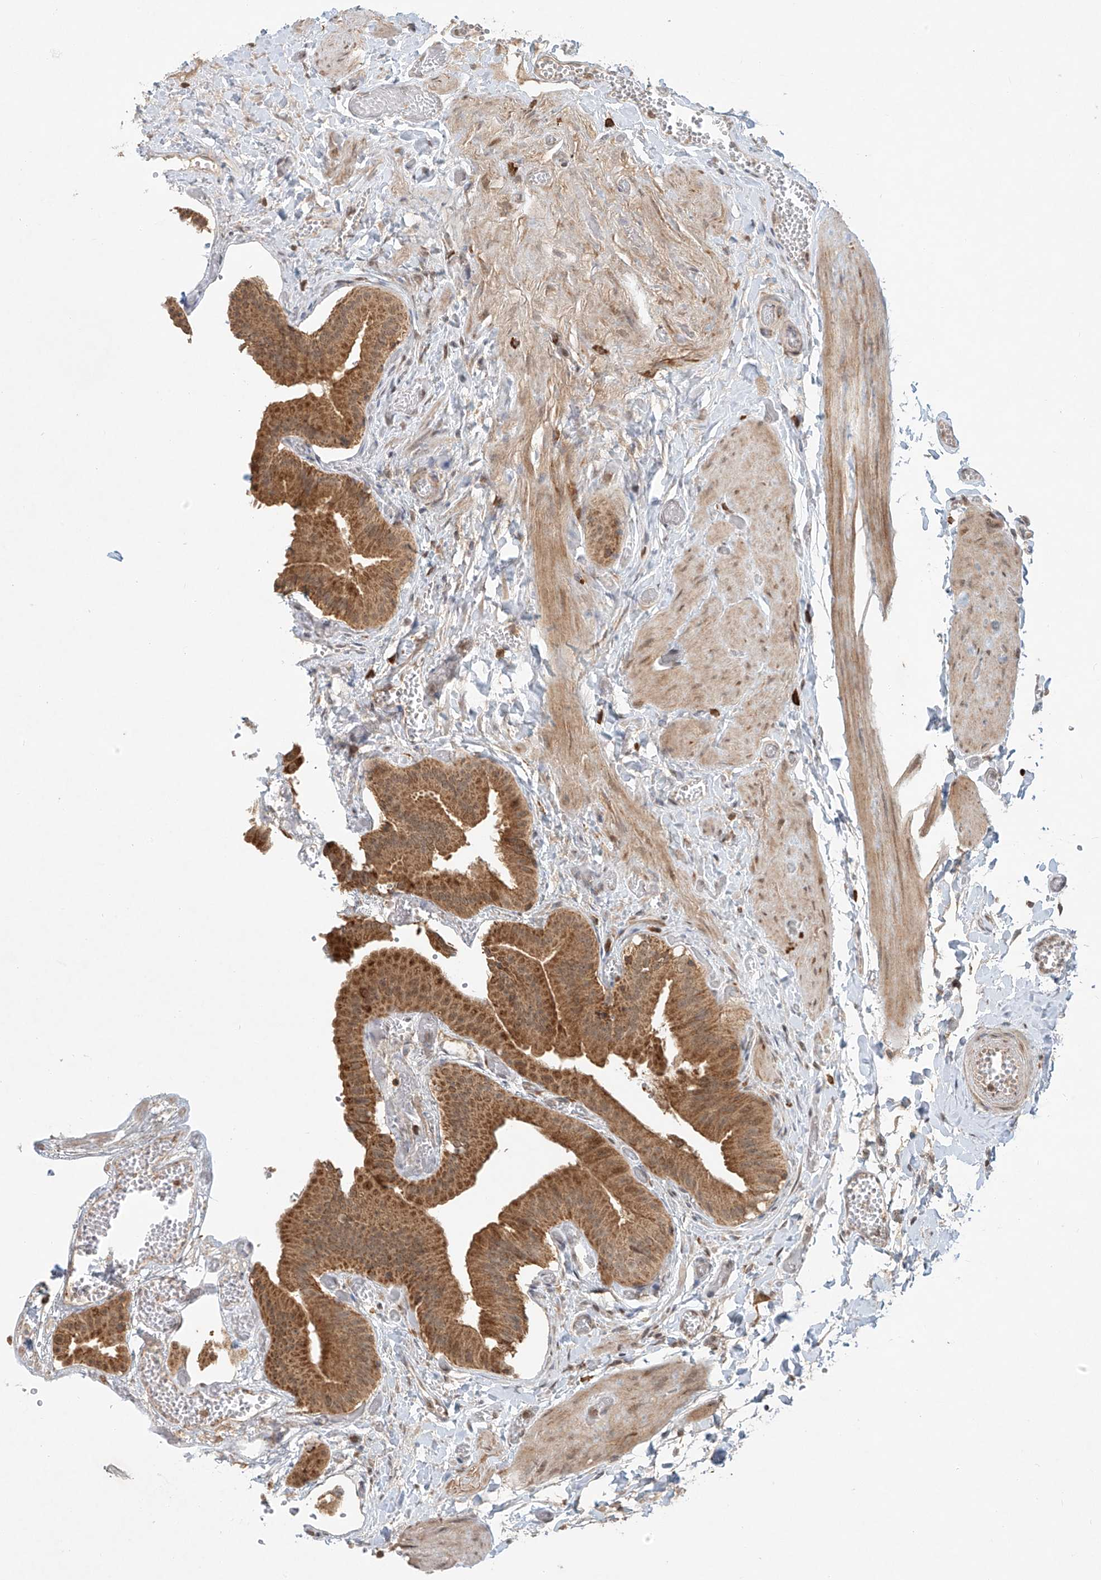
{"staining": {"intensity": "moderate", "quantity": ">75%", "location": "cytoplasmic/membranous"}, "tissue": "gallbladder", "cell_type": "Glandular cells", "image_type": "normal", "snomed": [{"axis": "morphology", "description": "Normal tissue, NOS"}, {"axis": "topography", "description": "Gallbladder"}], "caption": "Glandular cells exhibit medium levels of moderate cytoplasmic/membranous positivity in about >75% of cells in normal human gallbladder.", "gene": "SYTL3", "patient": {"sex": "female", "age": 64}}